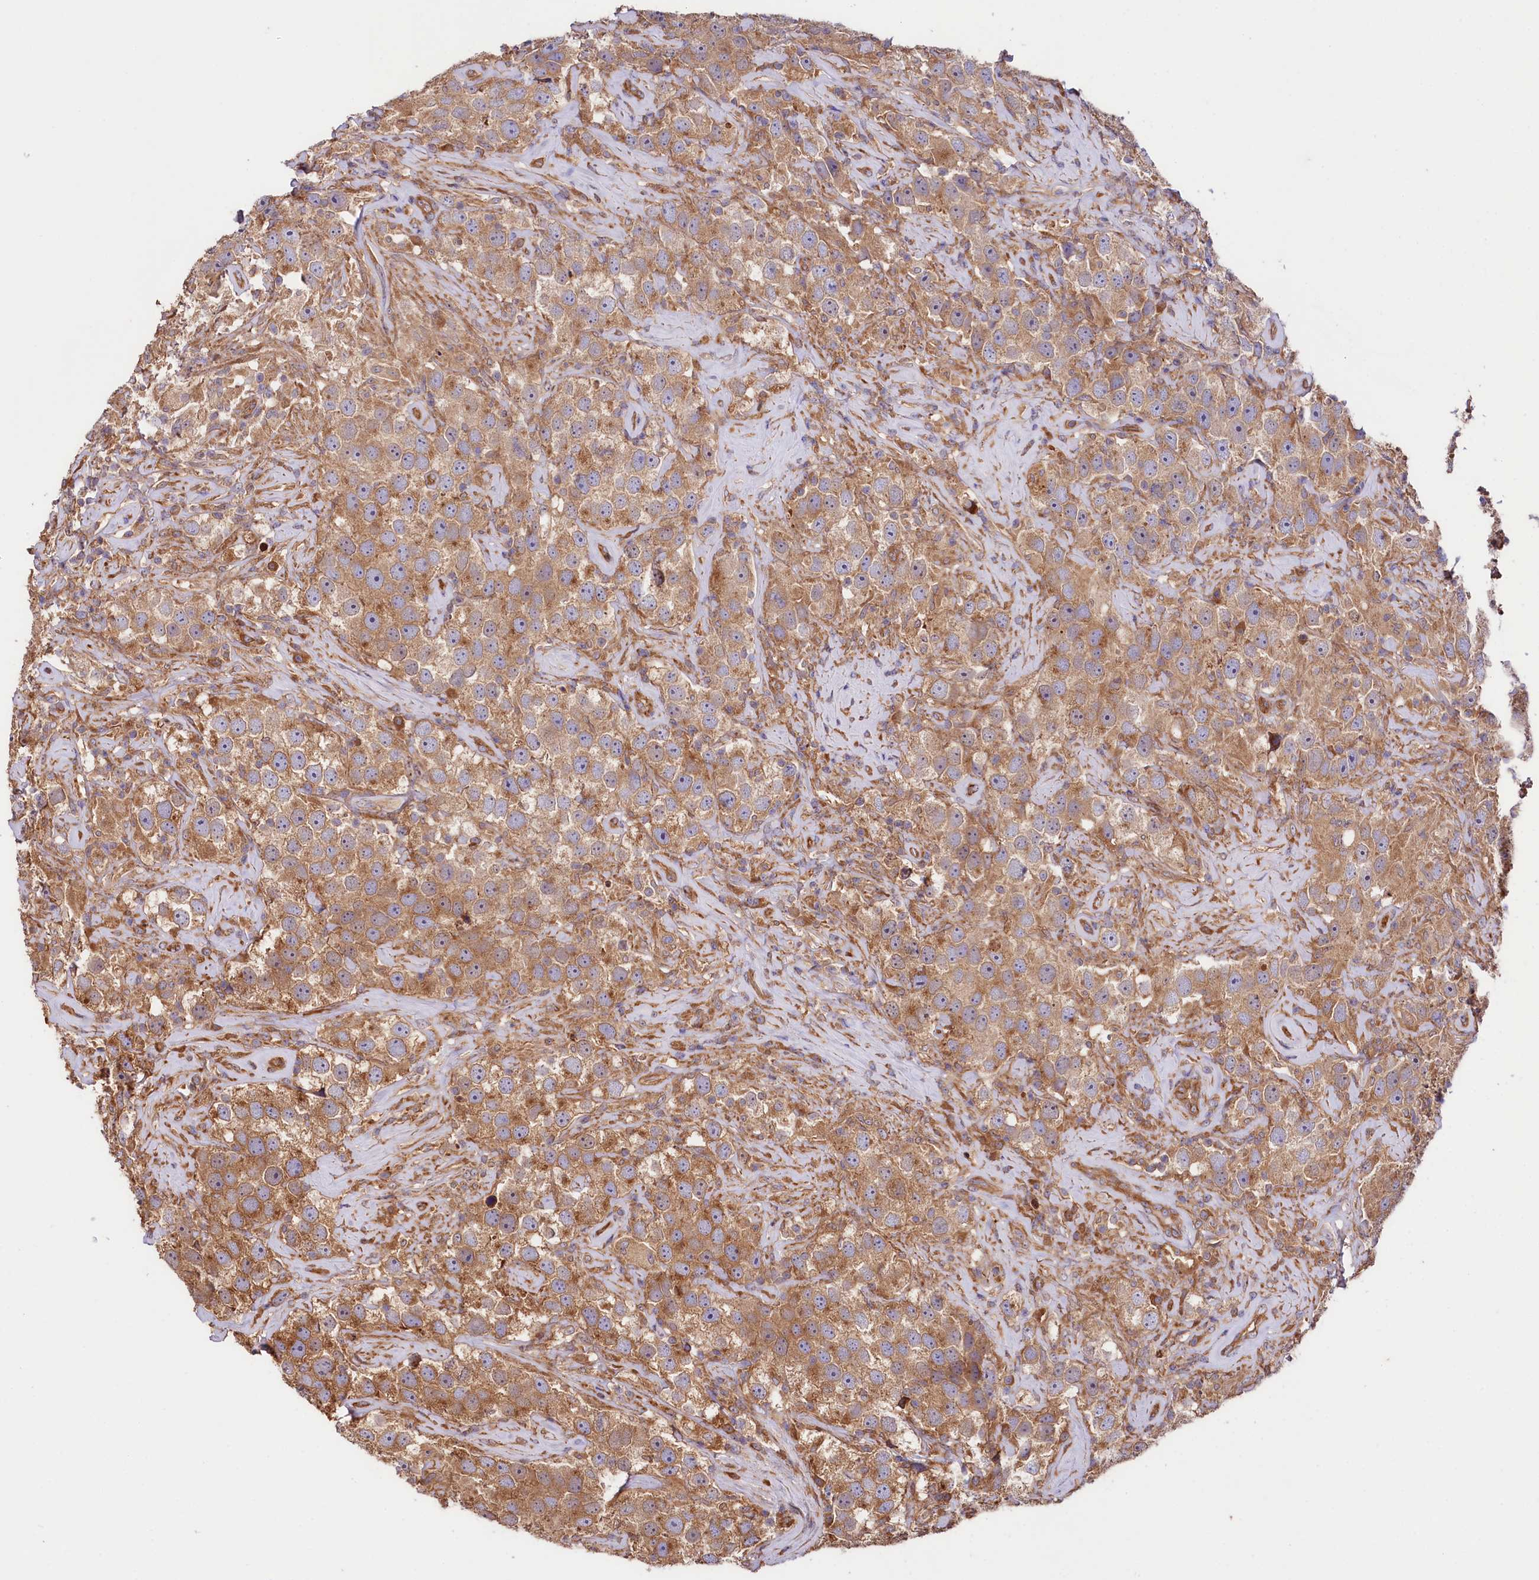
{"staining": {"intensity": "moderate", "quantity": ">75%", "location": "cytoplasmic/membranous"}, "tissue": "testis cancer", "cell_type": "Tumor cells", "image_type": "cancer", "snomed": [{"axis": "morphology", "description": "Seminoma, NOS"}, {"axis": "topography", "description": "Testis"}], "caption": "Tumor cells exhibit medium levels of moderate cytoplasmic/membranous positivity in about >75% of cells in testis cancer. (DAB IHC, brown staining for protein, blue staining for nuclei).", "gene": "CEP295", "patient": {"sex": "male", "age": 49}}